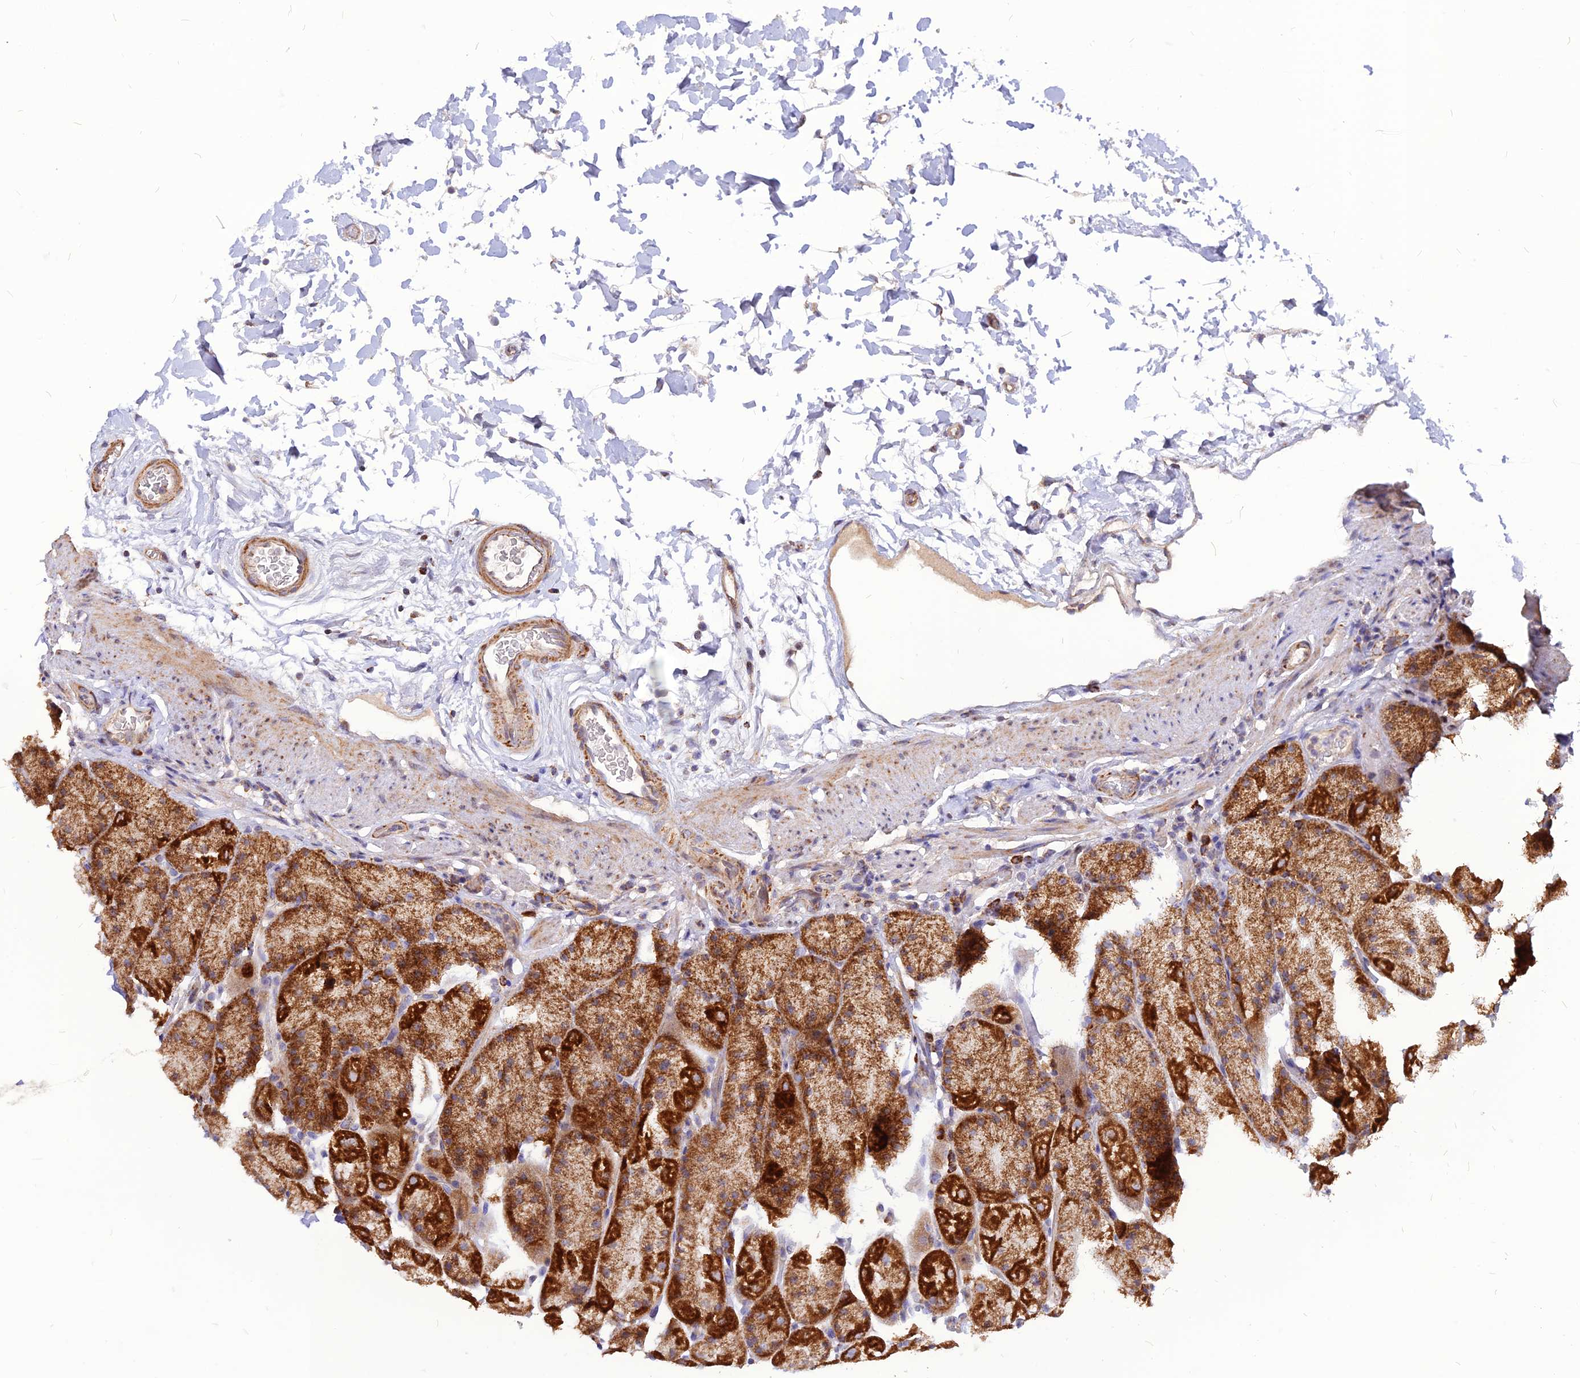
{"staining": {"intensity": "strong", "quantity": ">75%", "location": "cytoplasmic/membranous"}, "tissue": "stomach", "cell_type": "Glandular cells", "image_type": "normal", "snomed": [{"axis": "morphology", "description": "Normal tissue, NOS"}, {"axis": "topography", "description": "Stomach, upper"}, {"axis": "topography", "description": "Stomach, lower"}], "caption": "A high-resolution photomicrograph shows immunohistochemistry staining of unremarkable stomach, which exhibits strong cytoplasmic/membranous staining in approximately >75% of glandular cells. (Stains: DAB in brown, nuclei in blue, Microscopy: brightfield microscopy at high magnification).", "gene": "ECI1", "patient": {"sex": "male", "age": 67}}